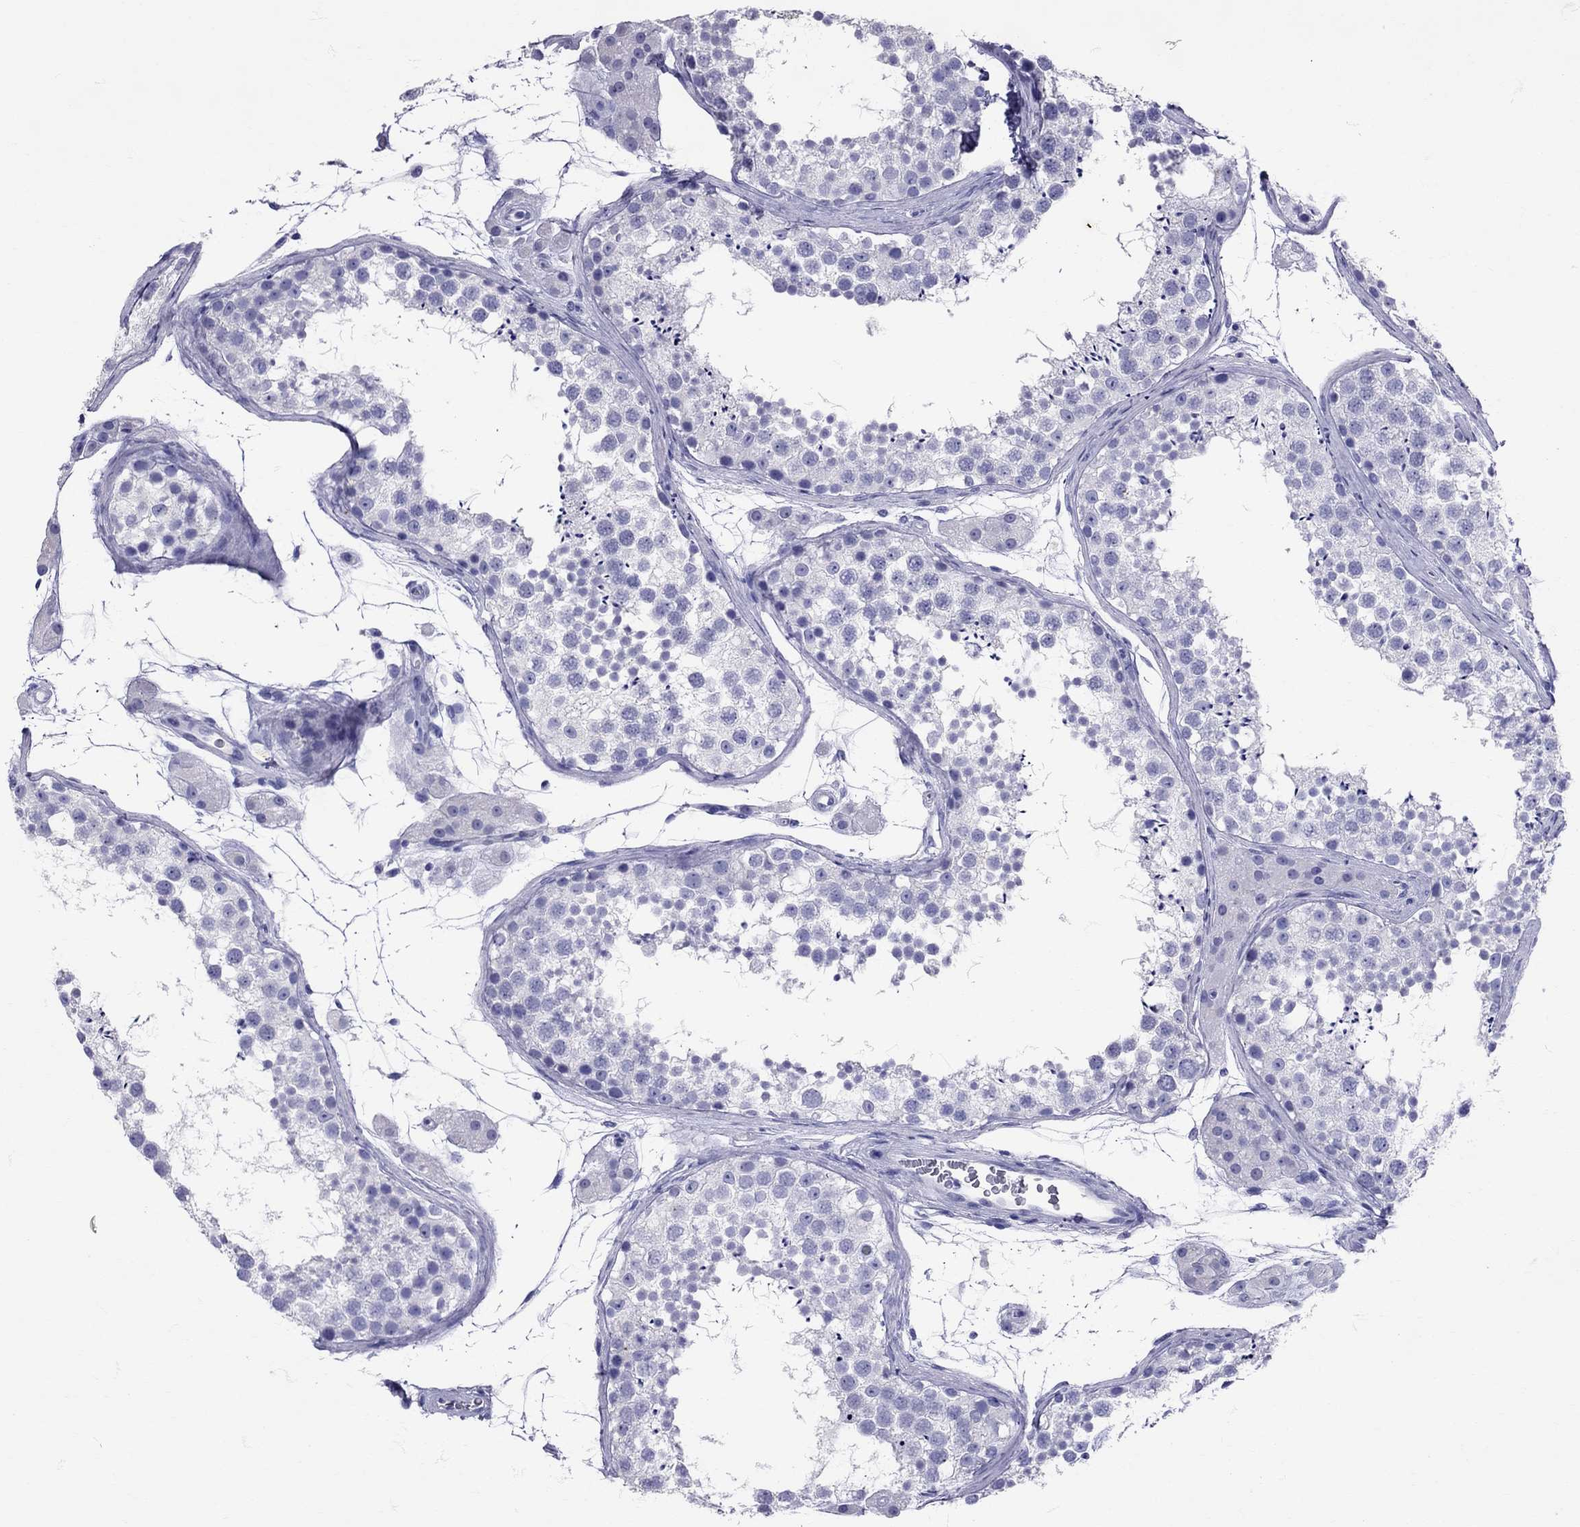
{"staining": {"intensity": "negative", "quantity": "none", "location": "none"}, "tissue": "testis", "cell_type": "Cells in seminiferous ducts", "image_type": "normal", "snomed": [{"axis": "morphology", "description": "Normal tissue, NOS"}, {"axis": "topography", "description": "Testis"}], "caption": "Cells in seminiferous ducts show no significant positivity in benign testis. Brightfield microscopy of immunohistochemistry (IHC) stained with DAB (3,3'-diaminobenzidine) (brown) and hematoxylin (blue), captured at high magnification.", "gene": "AVP", "patient": {"sex": "male", "age": 41}}